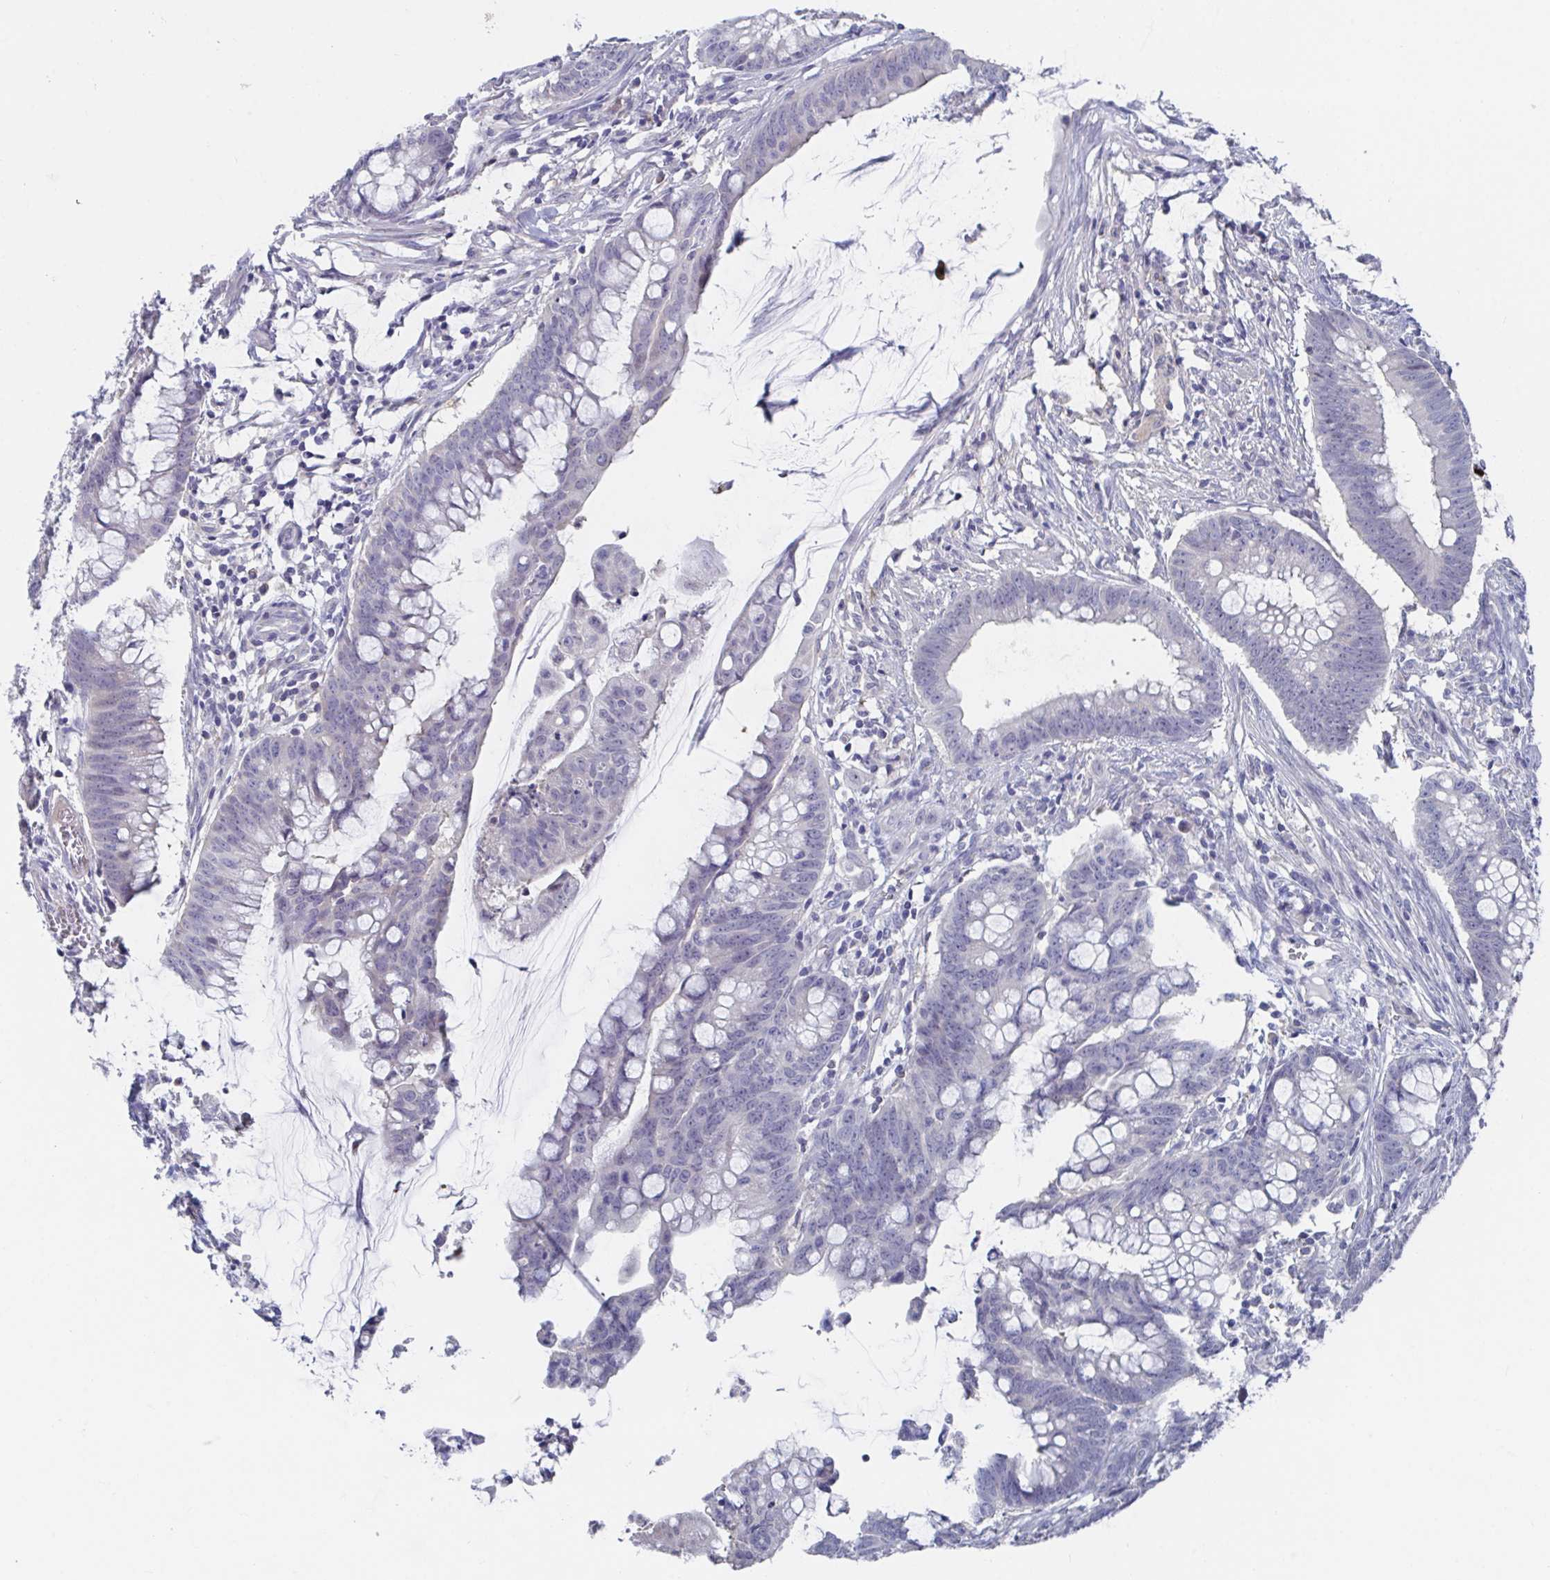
{"staining": {"intensity": "negative", "quantity": "none", "location": "none"}, "tissue": "colorectal cancer", "cell_type": "Tumor cells", "image_type": "cancer", "snomed": [{"axis": "morphology", "description": "Adenocarcinoma, NOS"}, {"axis": "topography", "description": "Colon"}], "caption": "DAB immunohistochemical staining of human colorectal cancer (adenocarcinoma) demonstrates no significant positivity in tumor cells.", "gene": "KCNK5", "patient": {"sex": "male", "age": 62}}